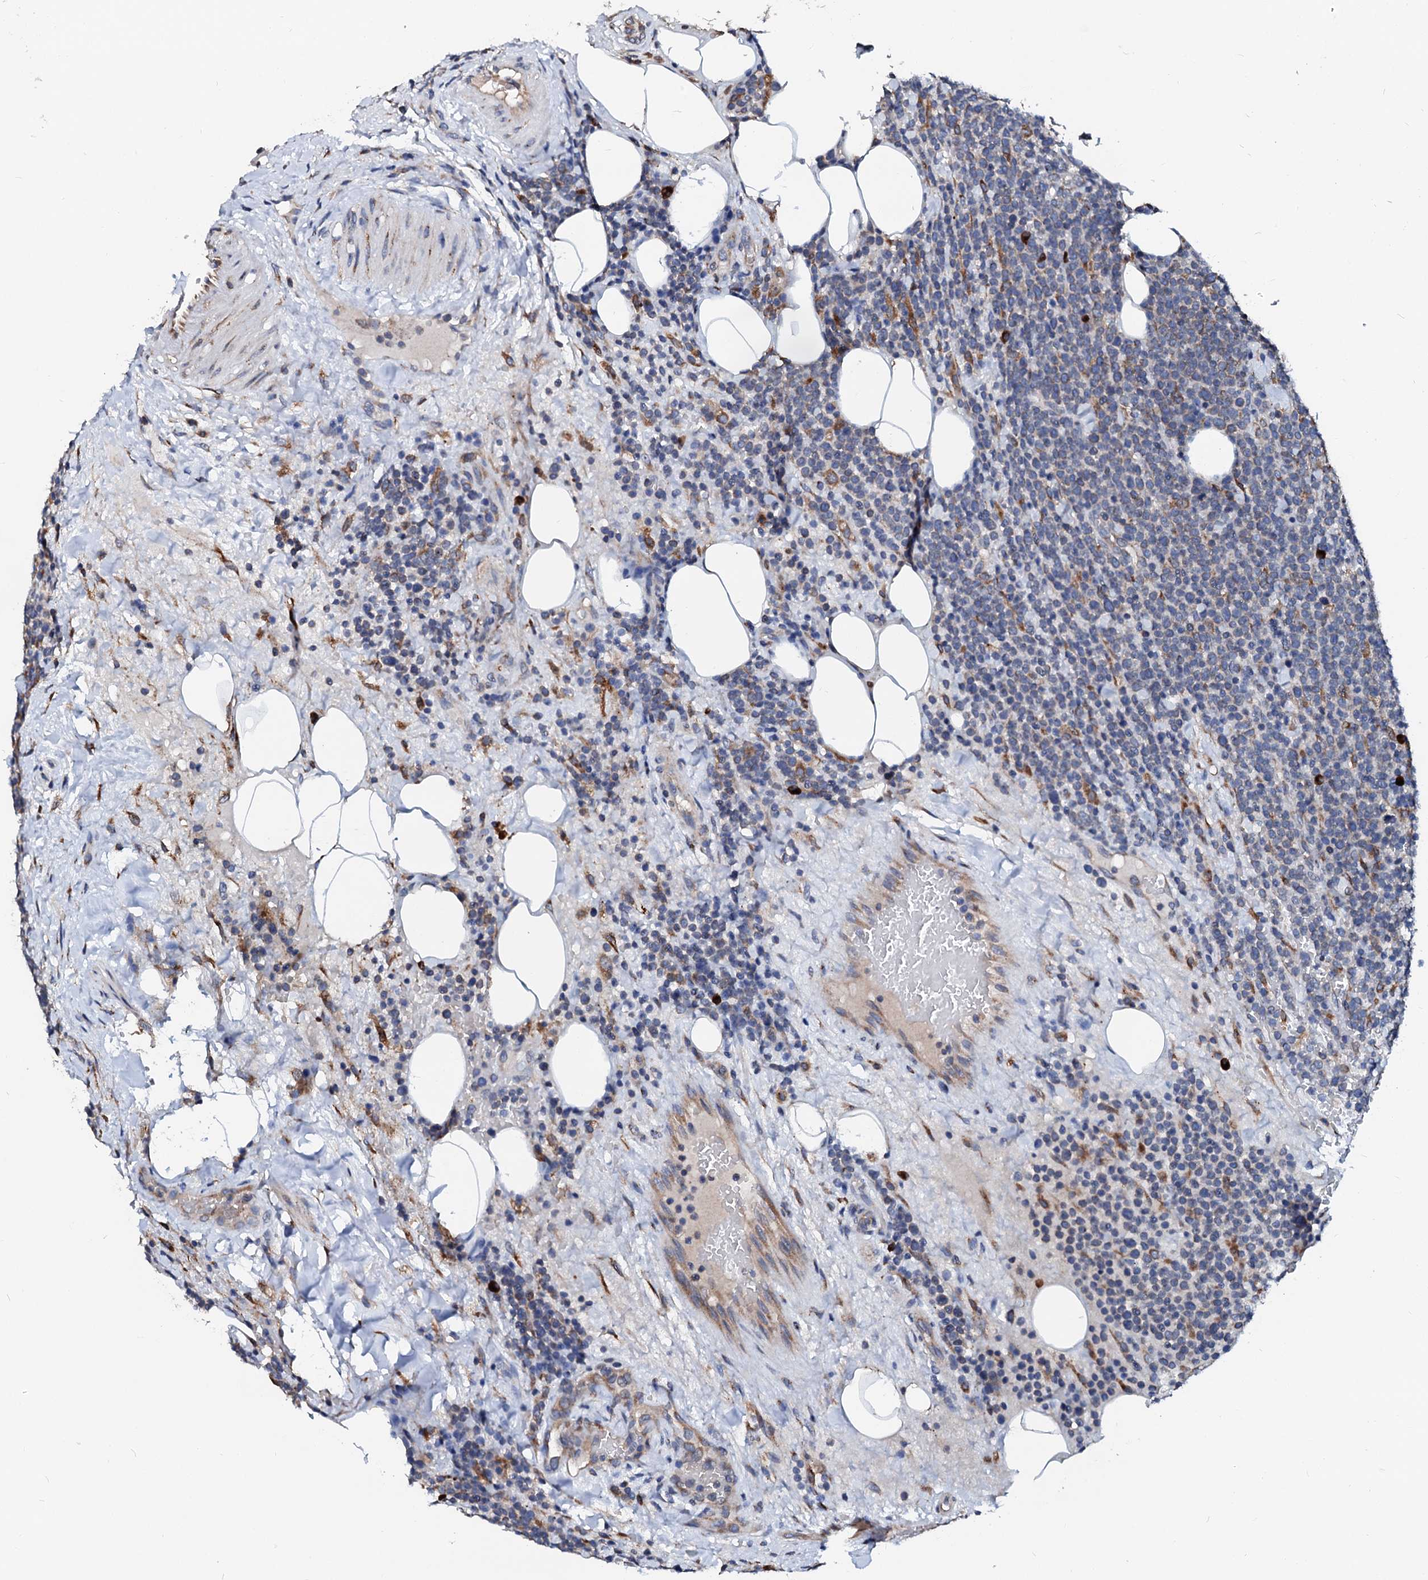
{"staining": {"intensity": "moderate", "quantity": "<25%", "location": "cytoplasmic/membranous"}, "tissue": "lymphoma", "cell_type": "Tumor cells", "image_type": "cancer", "snomed": [{"axis": "morphology", "description": "Malignant lymphoma, non-Hodgkin's type, High grade"}, {"axis": "topography", "description": "Lymph node"}], "caption": "Immunohistochemistry of lymphoma exhibits low levels of moderate cytoplasmic/membranous positivity in about <25% of tumor cells.", "gene": "LMAN1", "patient": {"sex": "male", "age": 61}}